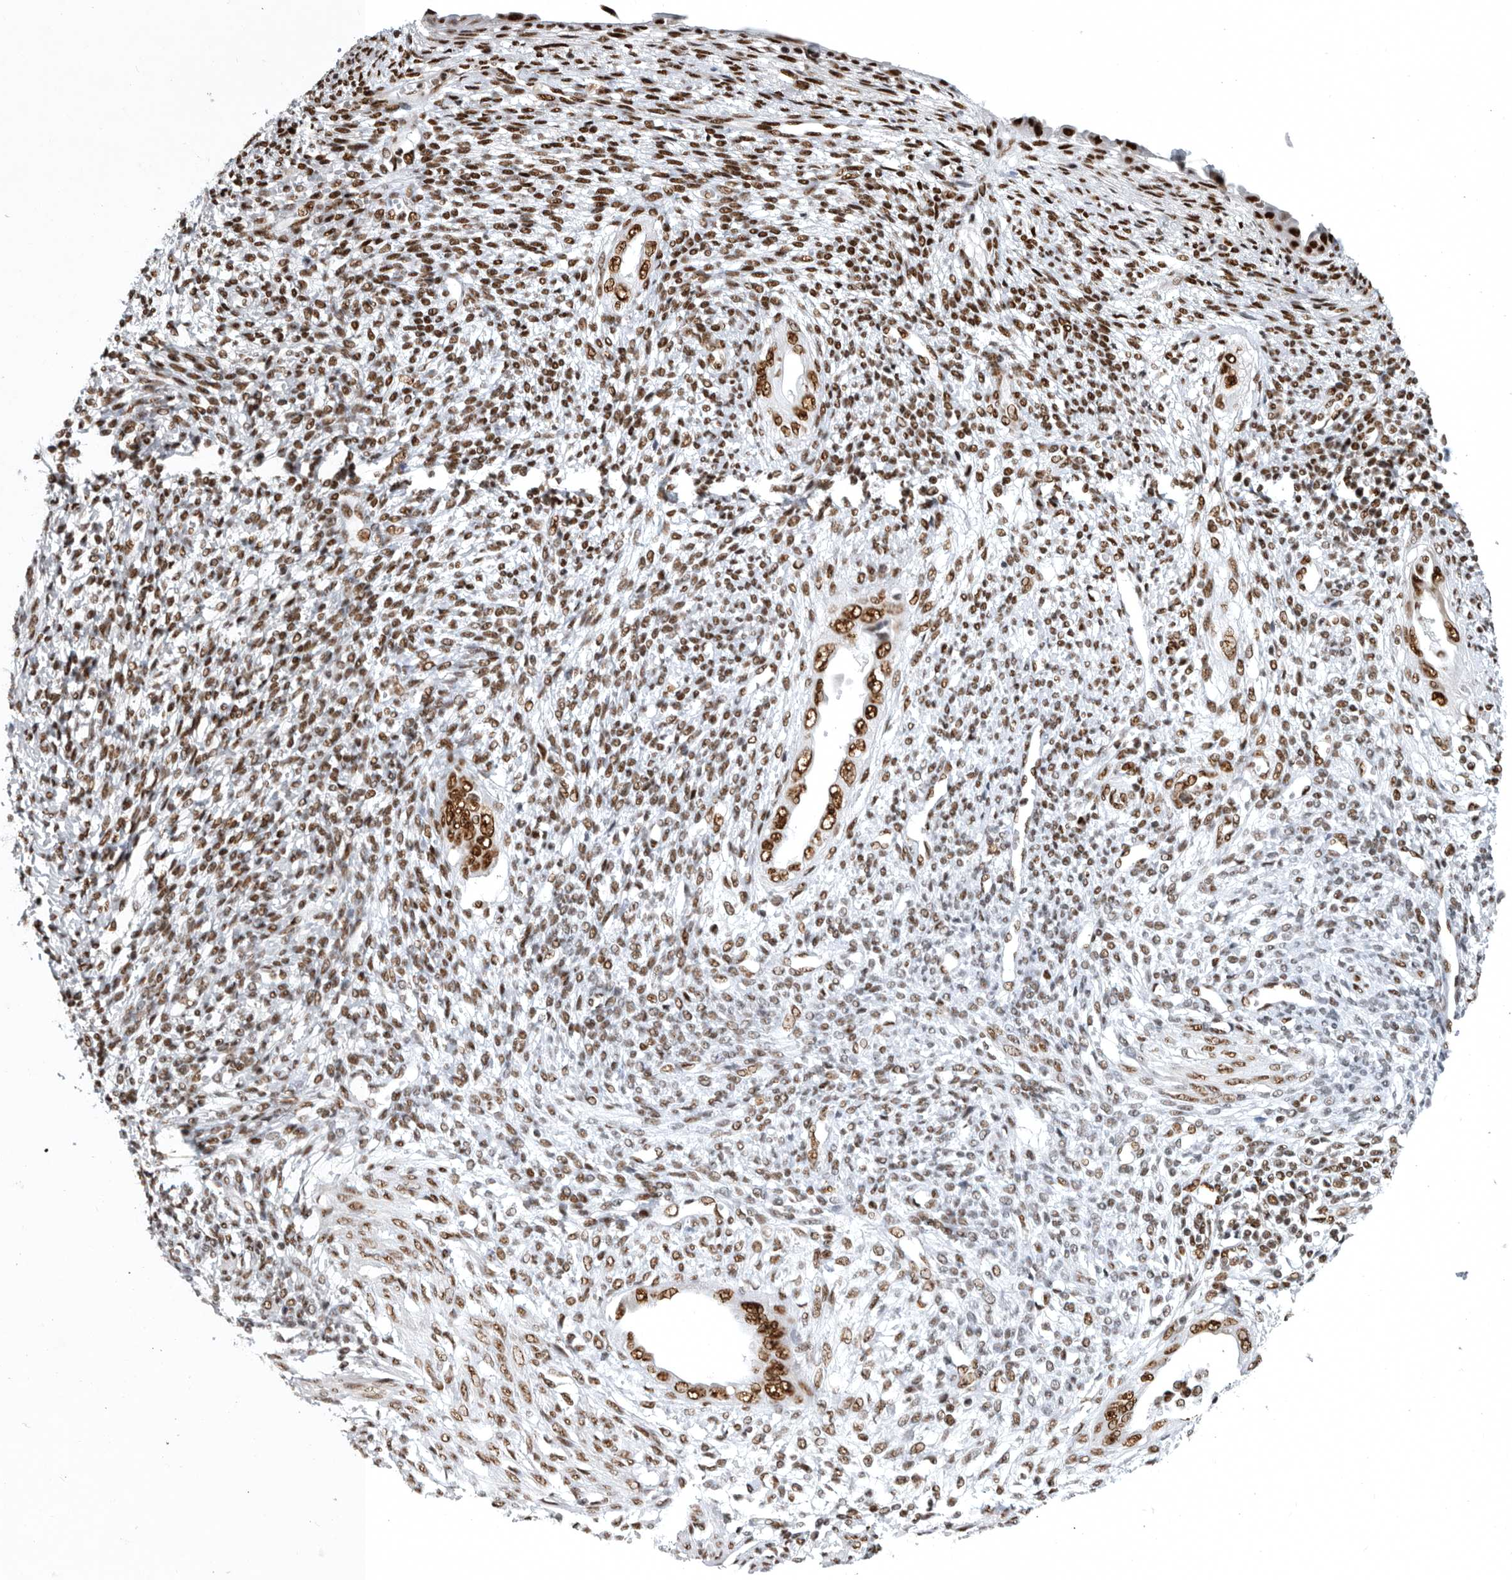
{"staining": {"intensity": "moderate", "quantity": ">75%", "location": "nuclear"}, "tissue": "endometrium", "cell_type": "Cells in endometrial stroma", "image_type": "normal", "snomed": [{"axis": "morphology", "description": "Normal tissue, NOS"}, {"axis": "topography", "description": "Endometrium"}], "caption": "A brown stain shows moderate nuclear expression of a protein in cells in endometrial stroma of unremarkable endometrium.", "gene": "BCLAF1", "patient": {"sex": "female", "age": 66}}